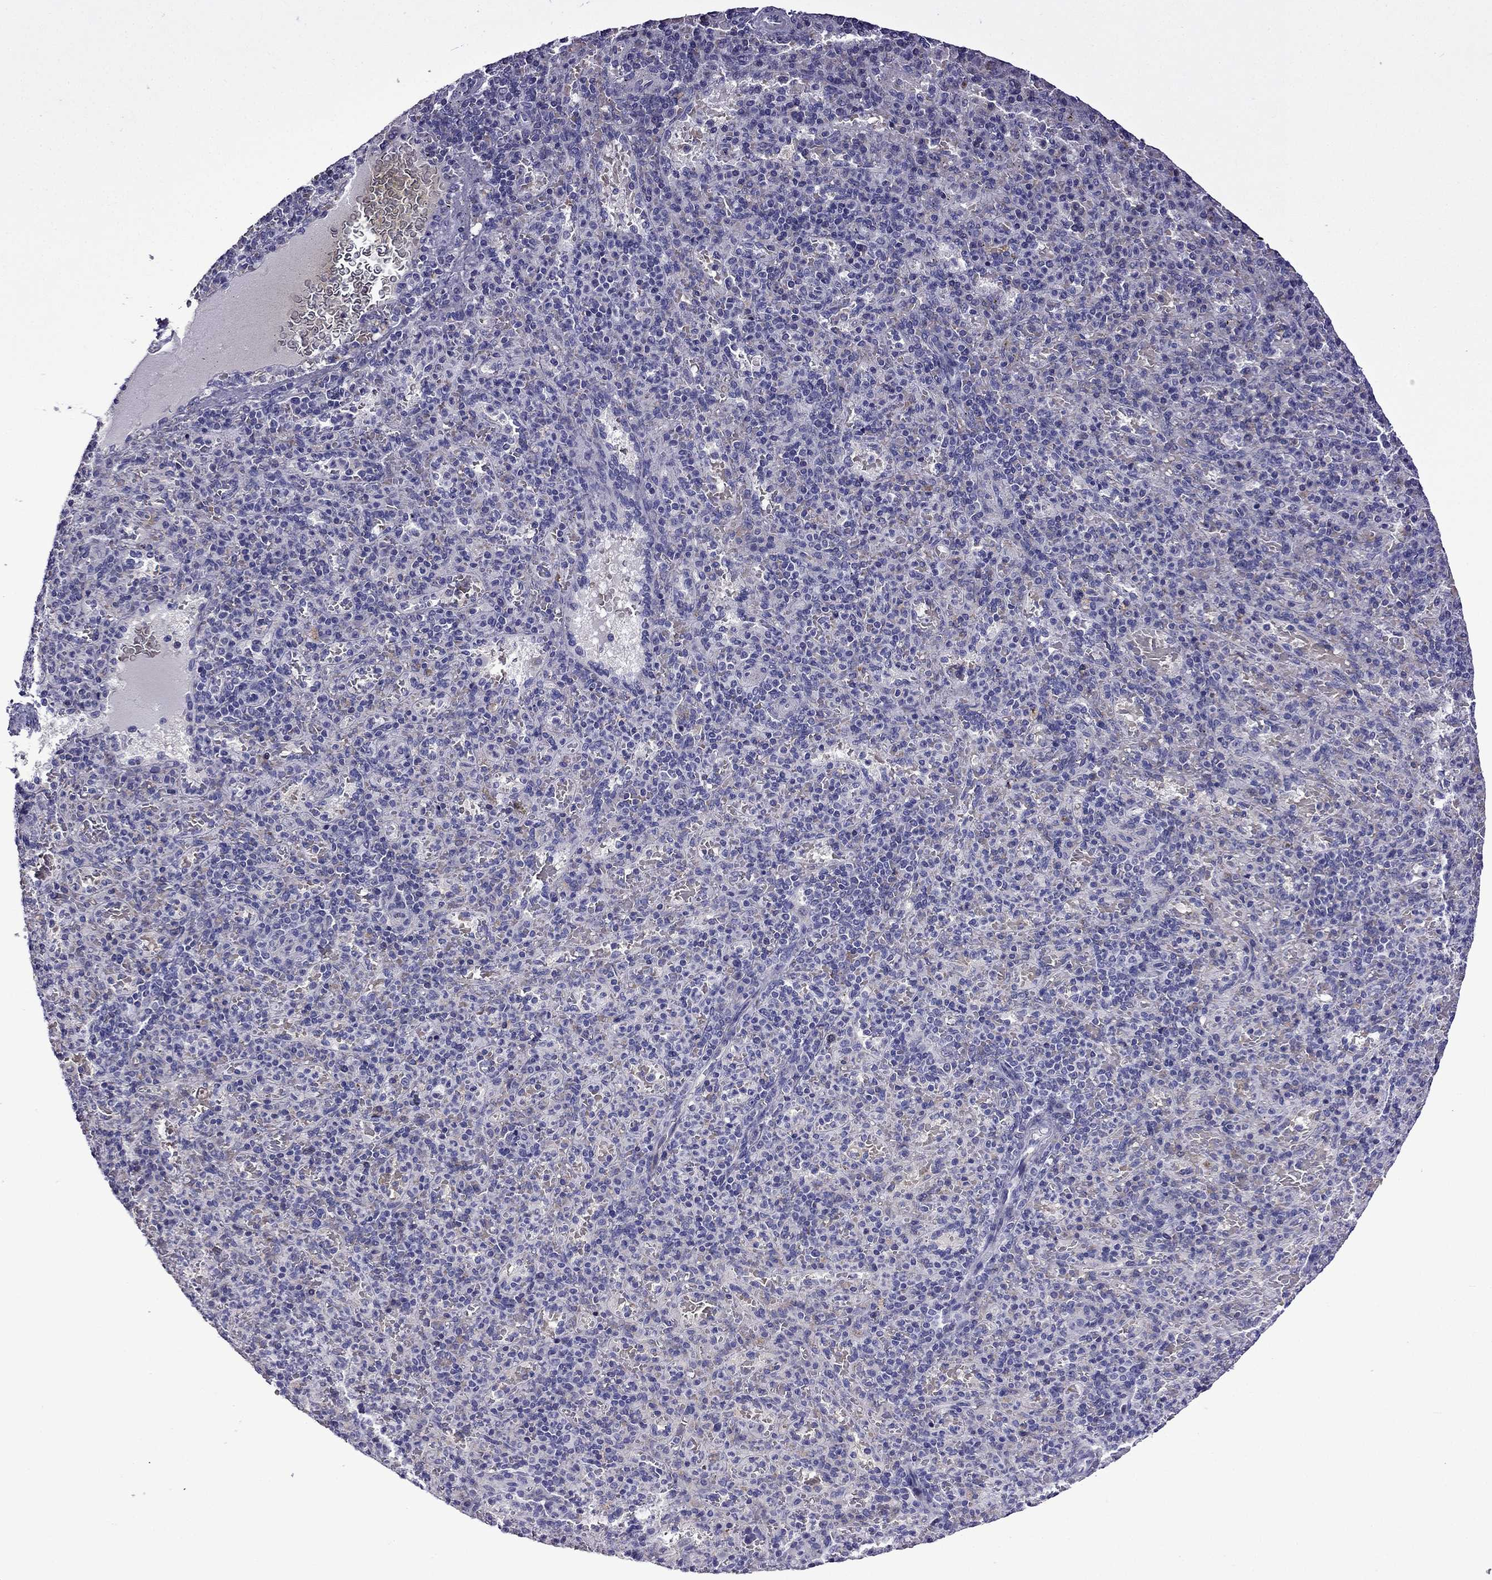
{"staining": {"intensity": "negative", "quantity": "none", "location": "none"}, "tissue": "spleen", "cell_type": "Cells in red pulp", "image_type": "normal", "snomed": [{"axis": "morphology", "description": "Normal tissue, NOS"}, {"axis": "topography", "description": "Spleen"}], "caption": "Protein analysis of normal spleen demonstrates no significant staining in cells in red pulp.", "gene": "TDRD1", "patient": {"sex": "female", "age": 74}}